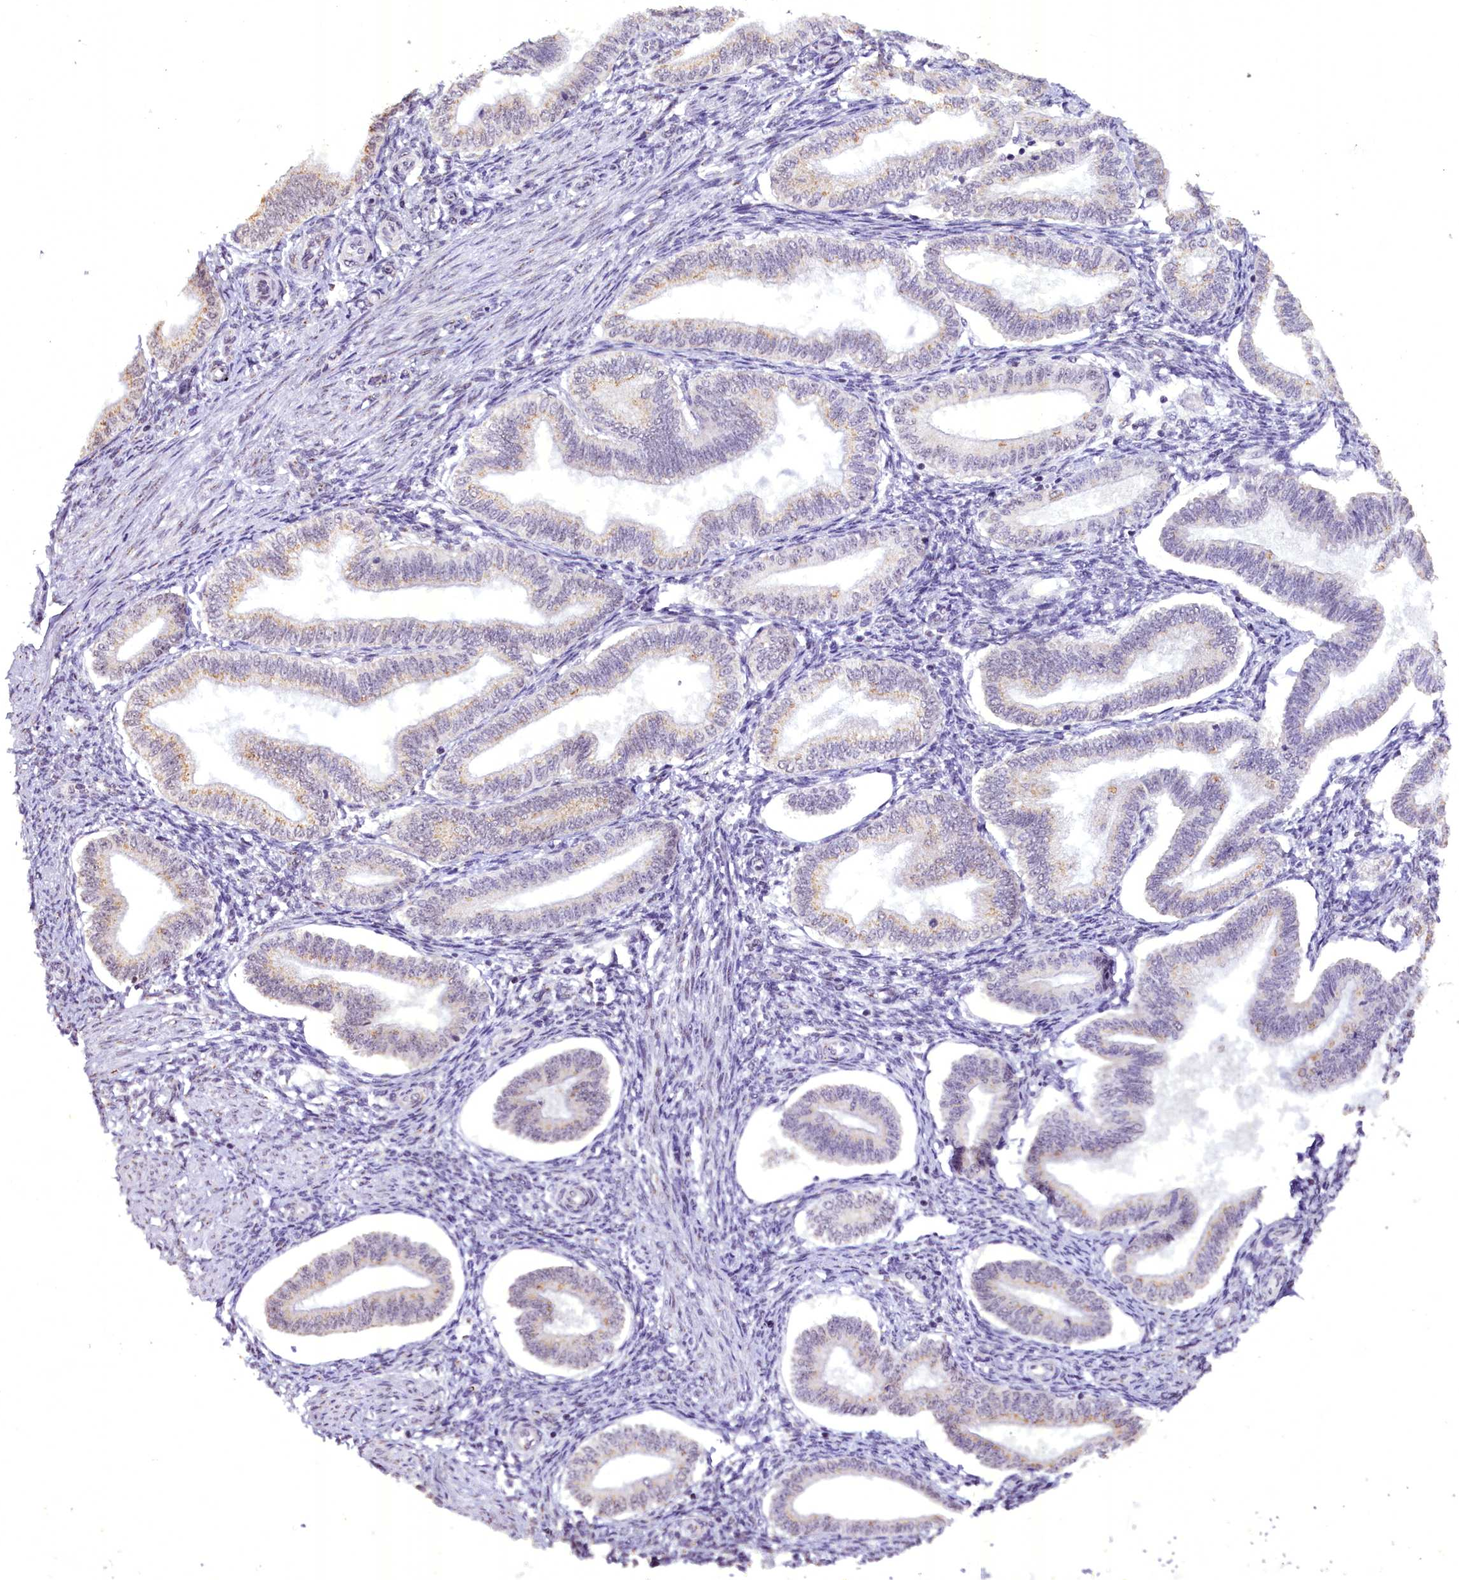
{"staining": {"intensity": "weak", "quantity": "<25%", "location": "nuclear"}, "tissue": "endometrium", "cell_type": "Cells in endometrial stroma", "image_type": "normal", "snomed": [{"axis": "morphology", "description": "Normal tissue, NOS"}, {"axis": "topography", "description": "Endometrium"}], "caption": "The immunohistochemistry image has no significant positivity in cells in endometrial stroma of endometrium. (Brightfield microscopy of DAB immunohistochemistry (IHC) at high magnification).", "gene": "NCBP1", "patient": {"sex": "female", "age": 39}}